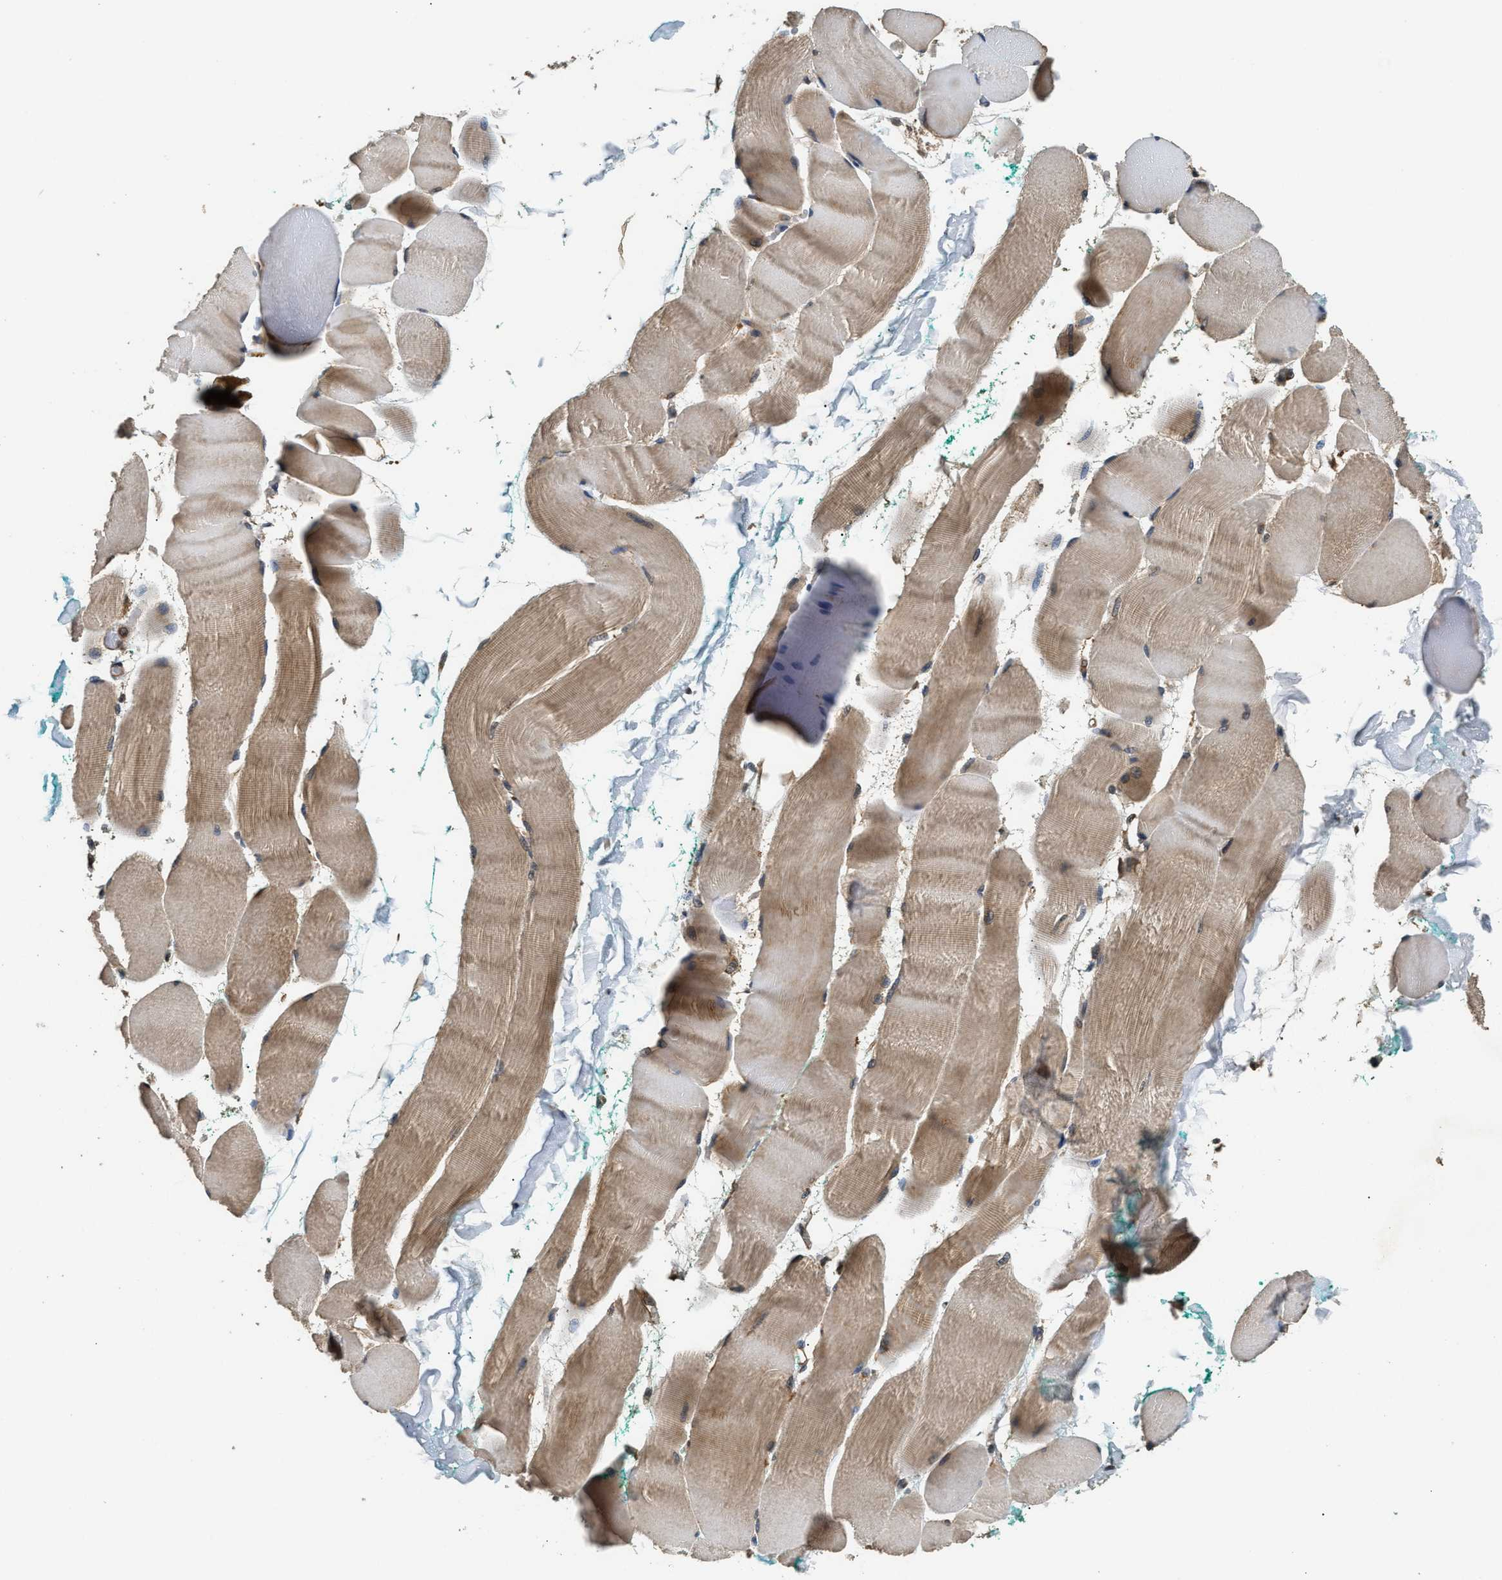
{"staining": {"intensity": "moderate", "quantity": "25%-75%", "location": "cytoplasmic/membranous"}, "tissue": "skeletal muscle", "cell_type": "Myocytes", "image_type": "normal", "snomed": [{"axis": "morphology", "description": "Normal tissue, NOS"}, {"axis": "morphology", "description": "Squamous cell carcinoma, NOS"}, {"axis": "topography", "description": "Skeletal muscle"}], "caption": "Brown immunohistochemical staining in unremarkable skeletal muscle reveals moderate cytoplasmic/membranous staining in about 25%-75% of myocytes. Ihc stains the protein of interest in brown and the nuclei are stained blue.", "gene": "DNAJC2", "patient": {"sex": "male", "age": 51}}